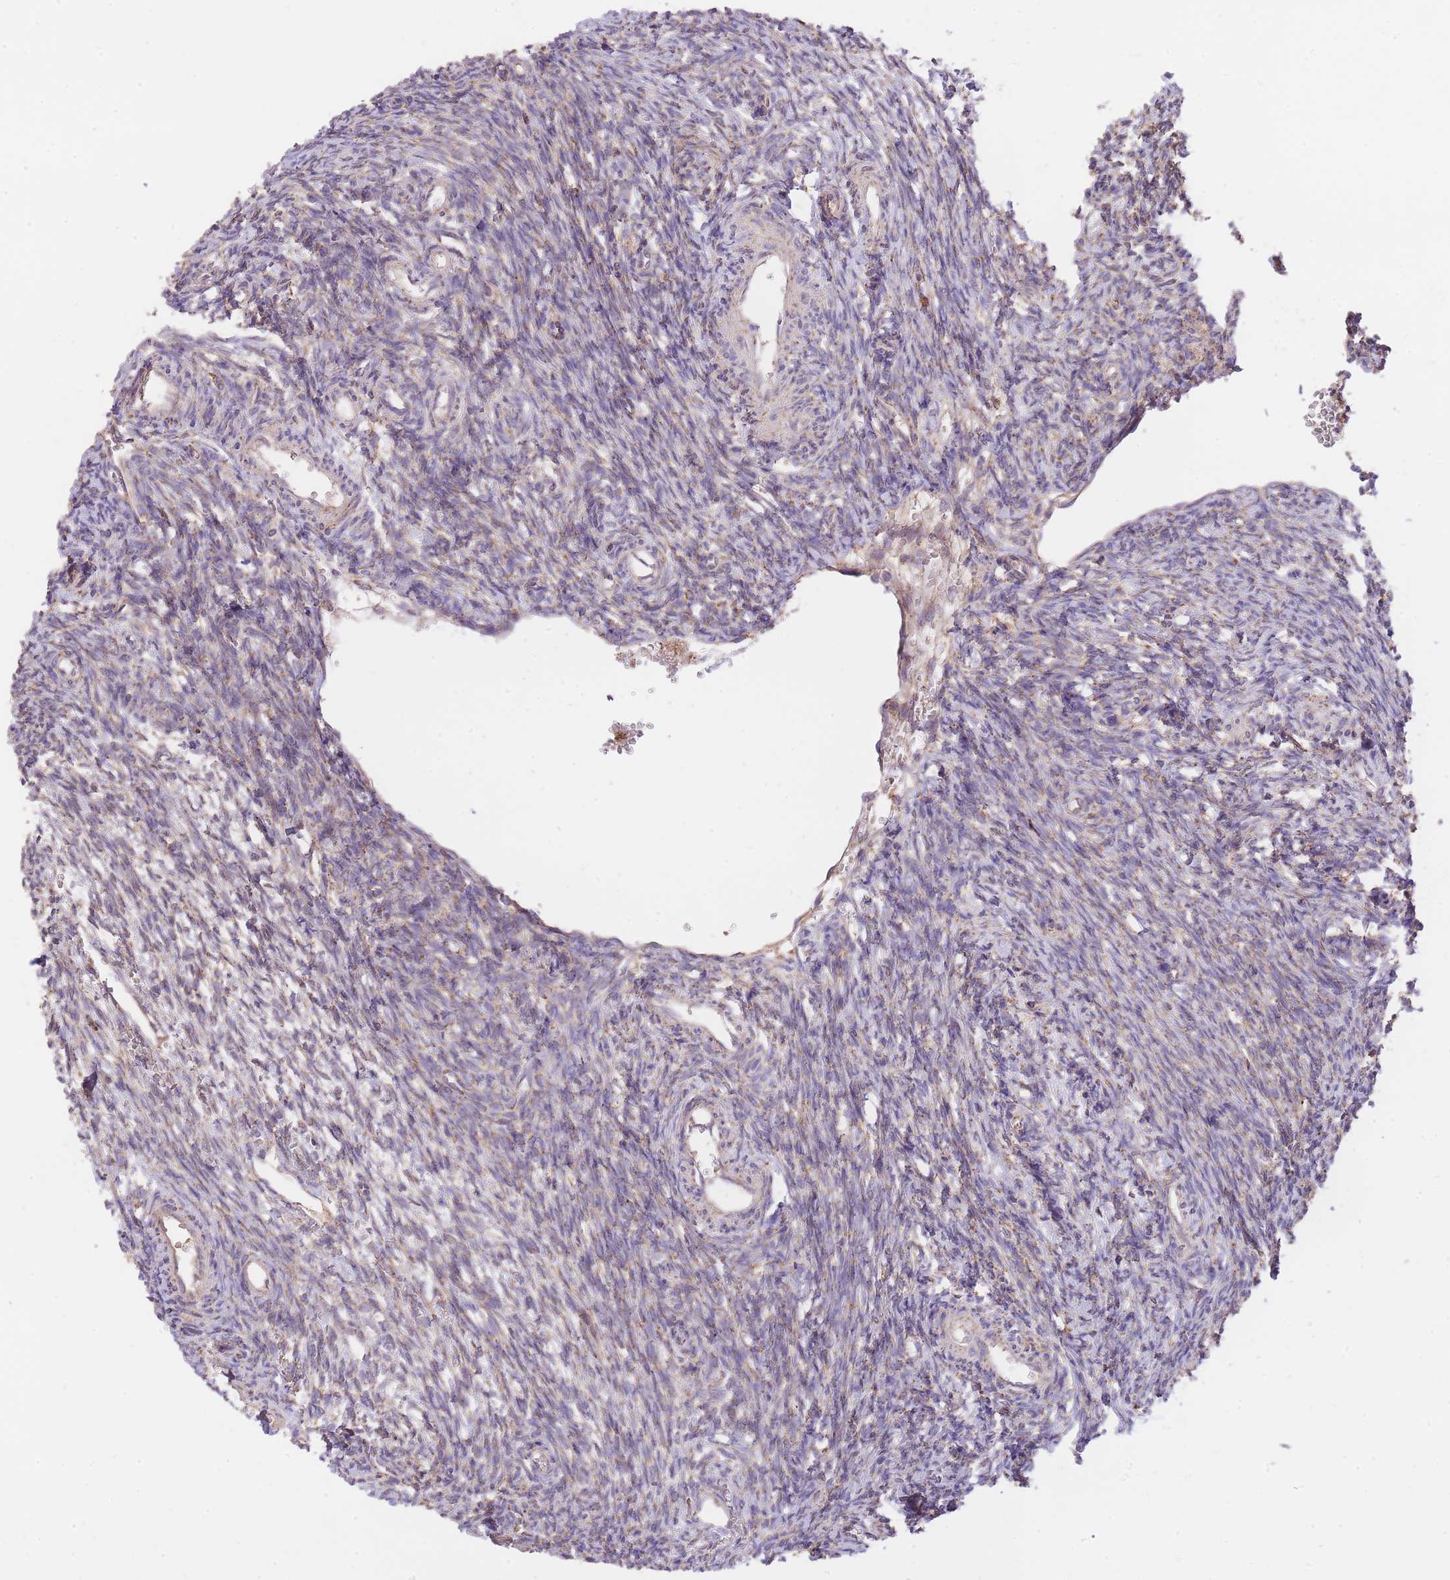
{"staining": {"intensity": "moderate", "quantity": "25%-75%", "location": "cytoplasmic/membranous"}, "tissue": "ovary", "cell_type": "Ovarian stroma cells", "image_type": "normal", "snomed": [{"axis": "morphology", "description": "Normal tissue, NOS"}, {"axis": "topography", "description": "Ovary"}], "caption": "The immunohistochemical stain highlights moderate cytoplasmic/membranous positivity in ovarian stroma cells of unremarkable ovary.", "gene": "PREP", "patient": {"sex": "female", "age": 39}}